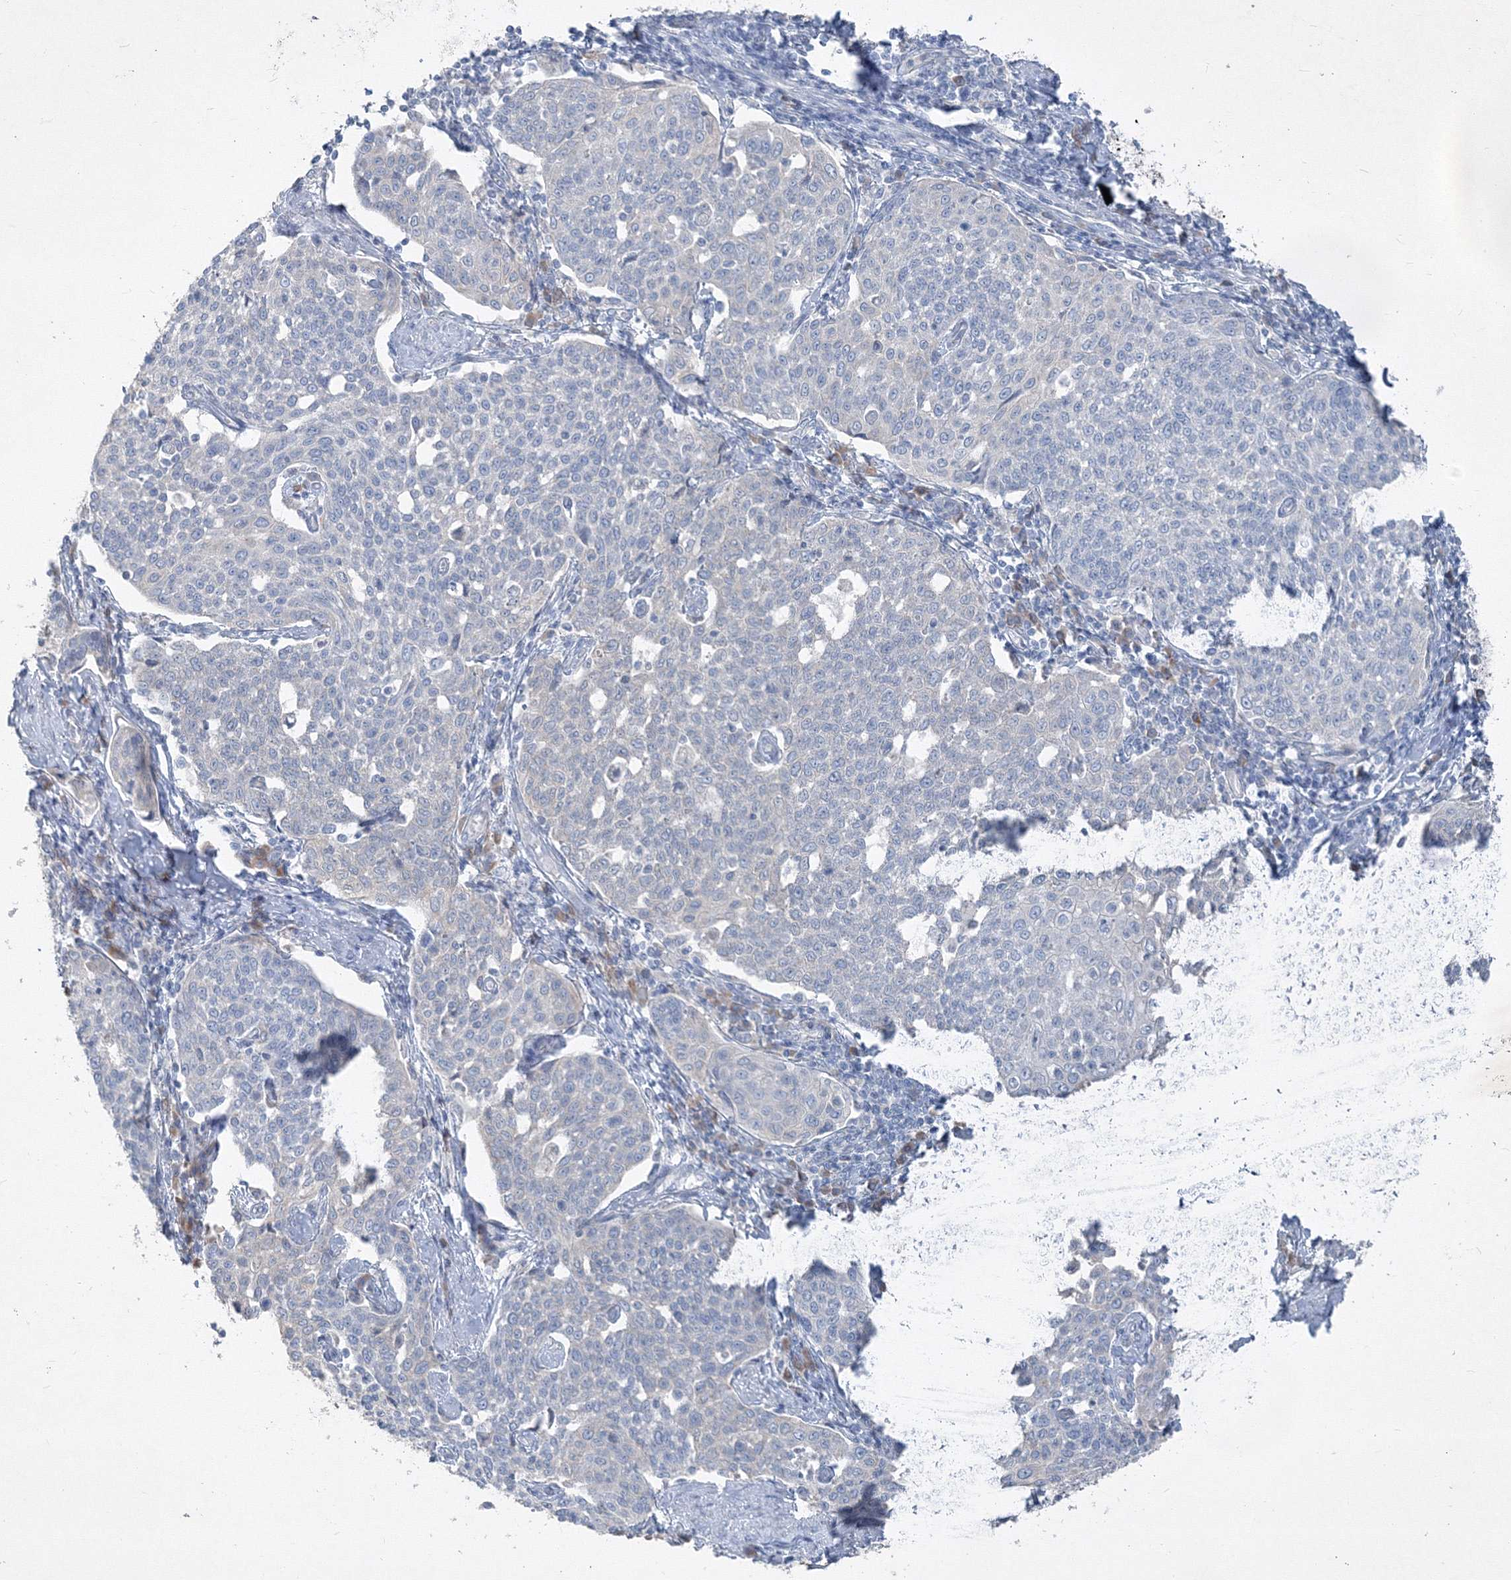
{"staining": {"intensity": "negative", "quantity": "none", "location": "none"}, "tissue": "cervical cancer", "cell_type": "Tumor cells", "image_type": "cancer", "snomed": [{"axis": "morphology", "description": "Squamous cell carcinoma, NOS"}, {"axis": "topography", "description": "Cervix"}], "caption": "This photomicrograph is of cervical squamous cell carcinoma stained with IHC to label a protein in brown with the nuclei are counter-stained blue. There is no expression in tumor cells. Brightfield microscopy of IHC stained with DAB (brown) and hematoxylin (blue), captured at high magnification.", "gene": "IFNAR1", "patient": {"sex": "female", "age": 34}}